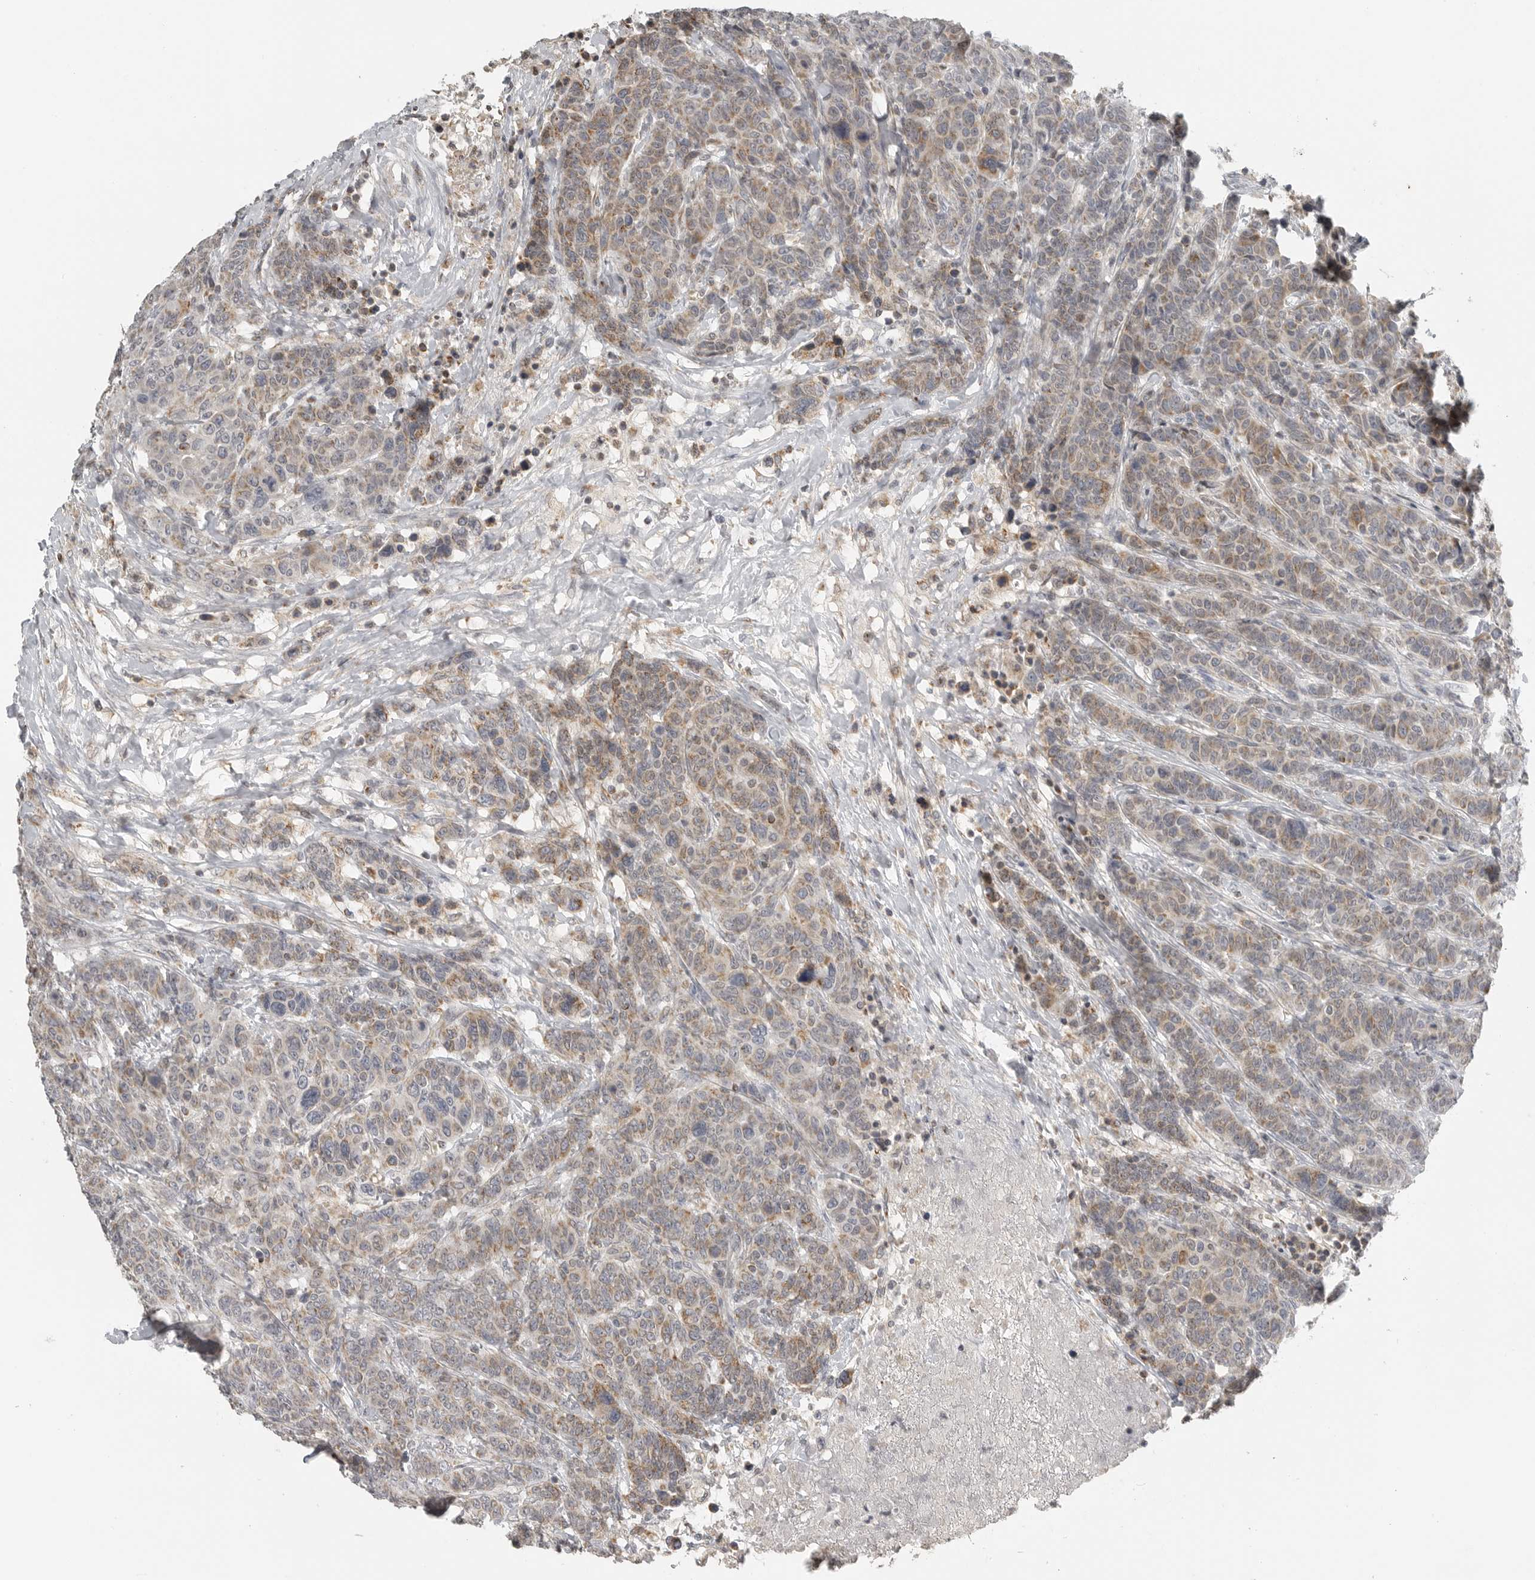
{"staining": {"intensity": "weak", "quantity": ">75%", "location": "cytoplasmic/membranous"}, "tissue": "breast cancer", "cell_type": "Tumor cells", "image_type": "cancer", "snomed": [{"axis": "morphology", "description": "Duct carcinoma"}, {"axis": "topography", "description": "Breast"}], "caption": "This histopathology image demonstrates immunohistochemistry staining of human breast invasive ductal carcinoma, with low weak cytoplasmic/membranous expression in about >75% of tumor cells.", "gene": "RXFP3", "patient": {"sex": "female", "age": 37}}